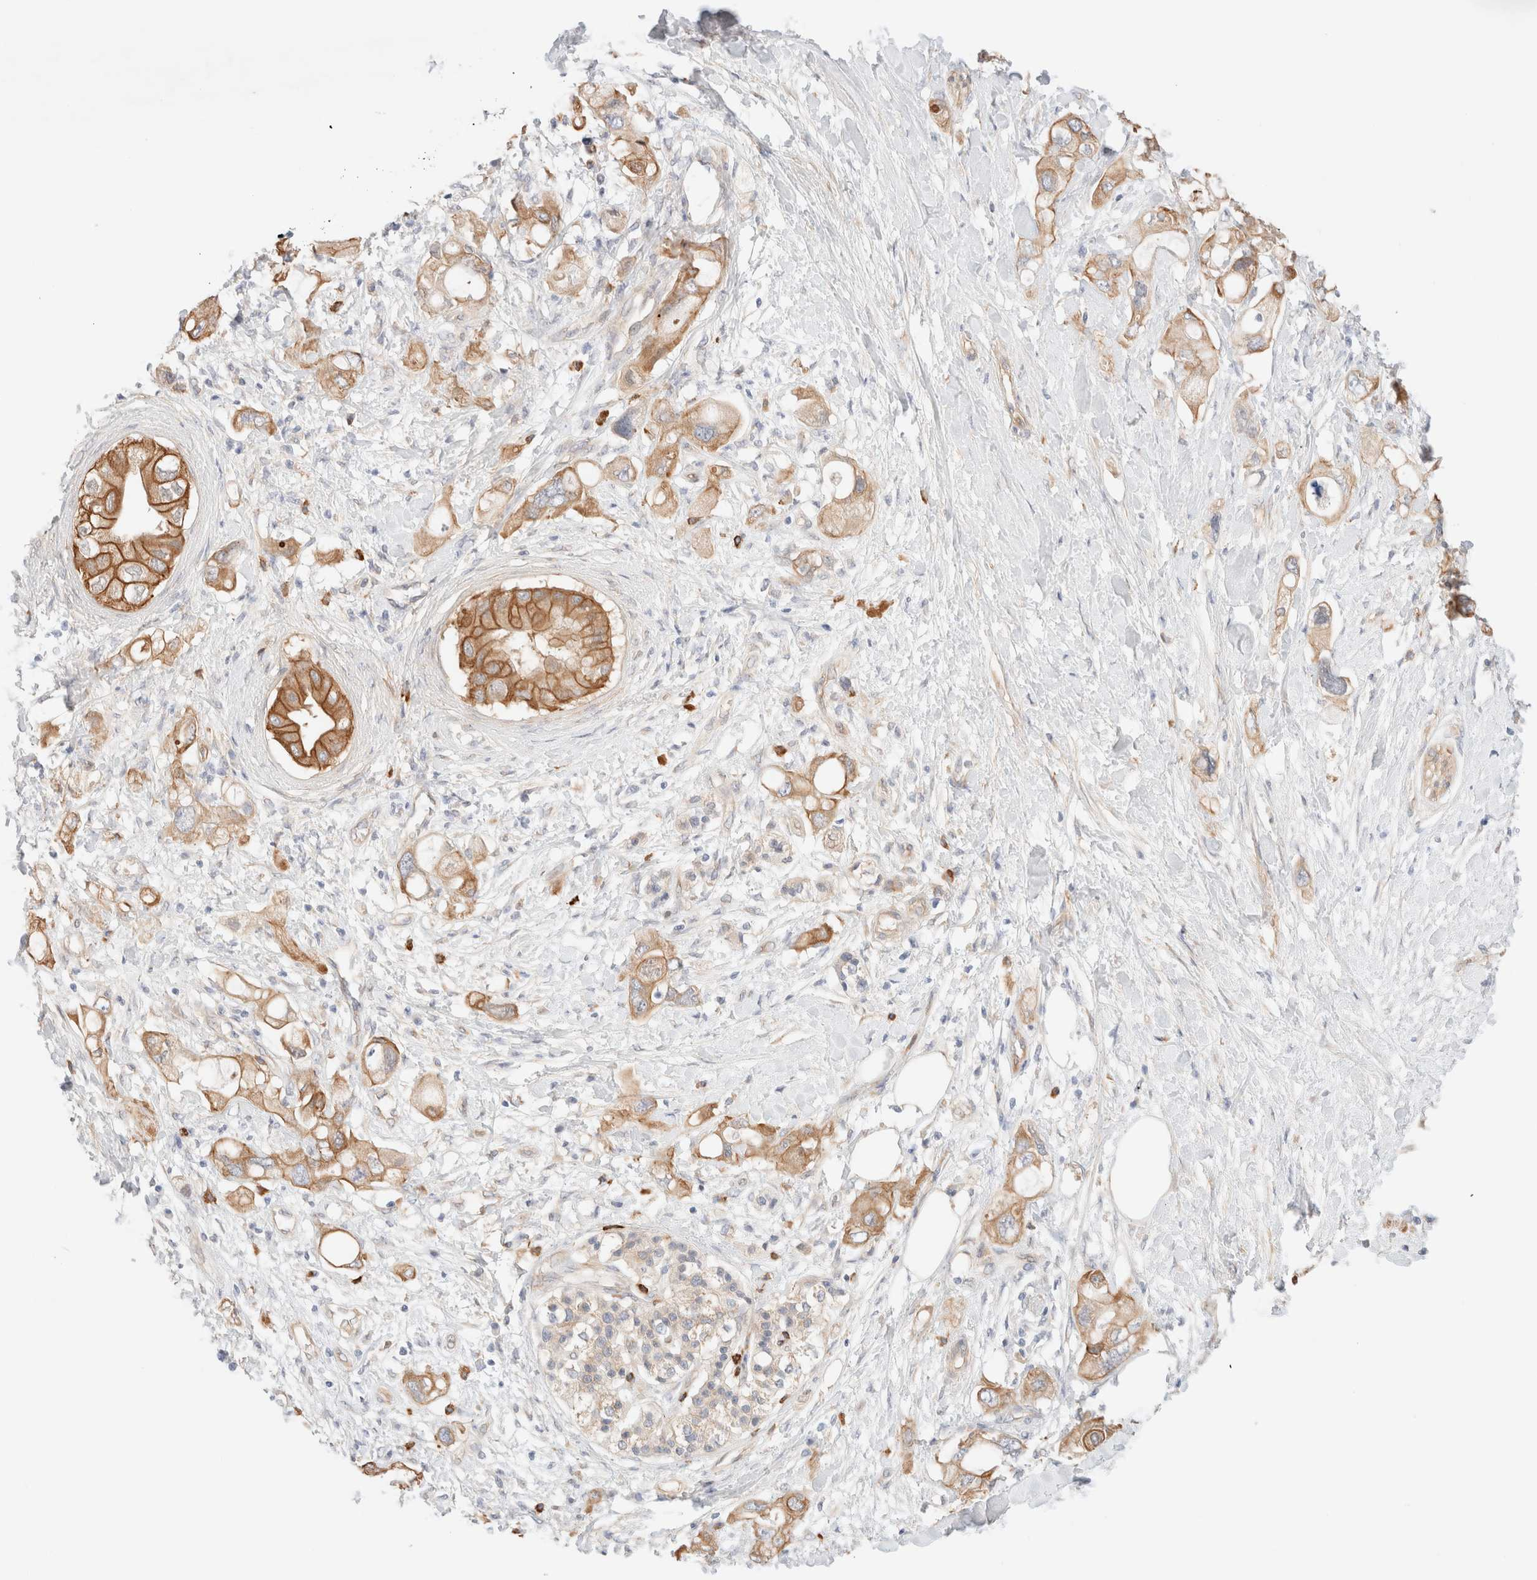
{"staining": {"intensity": "moderate", "quantity": ">75%", "location": "cytoplasmic/membranous"}, "tissue": "pancreatic cancer", "cell_type": "Tumor cells", "image_type": "cancer", "snomed": [{"axis": "morphology", "description": "Adenocarcinoma, NOS"}, {"axis": "topography", "description": "Pancreas"}], "caption": "Brown immunohistochemical staining in adenocarcinoma (pancreatic) reveals moderate cytoplasmic/membranous expression in approximately >75% of tumor cells. Ihc stains the protein in brown and the nuclei are stained blue.", "gene": "NIBAN2", "patient": {"sex": "female", "age": 56}}